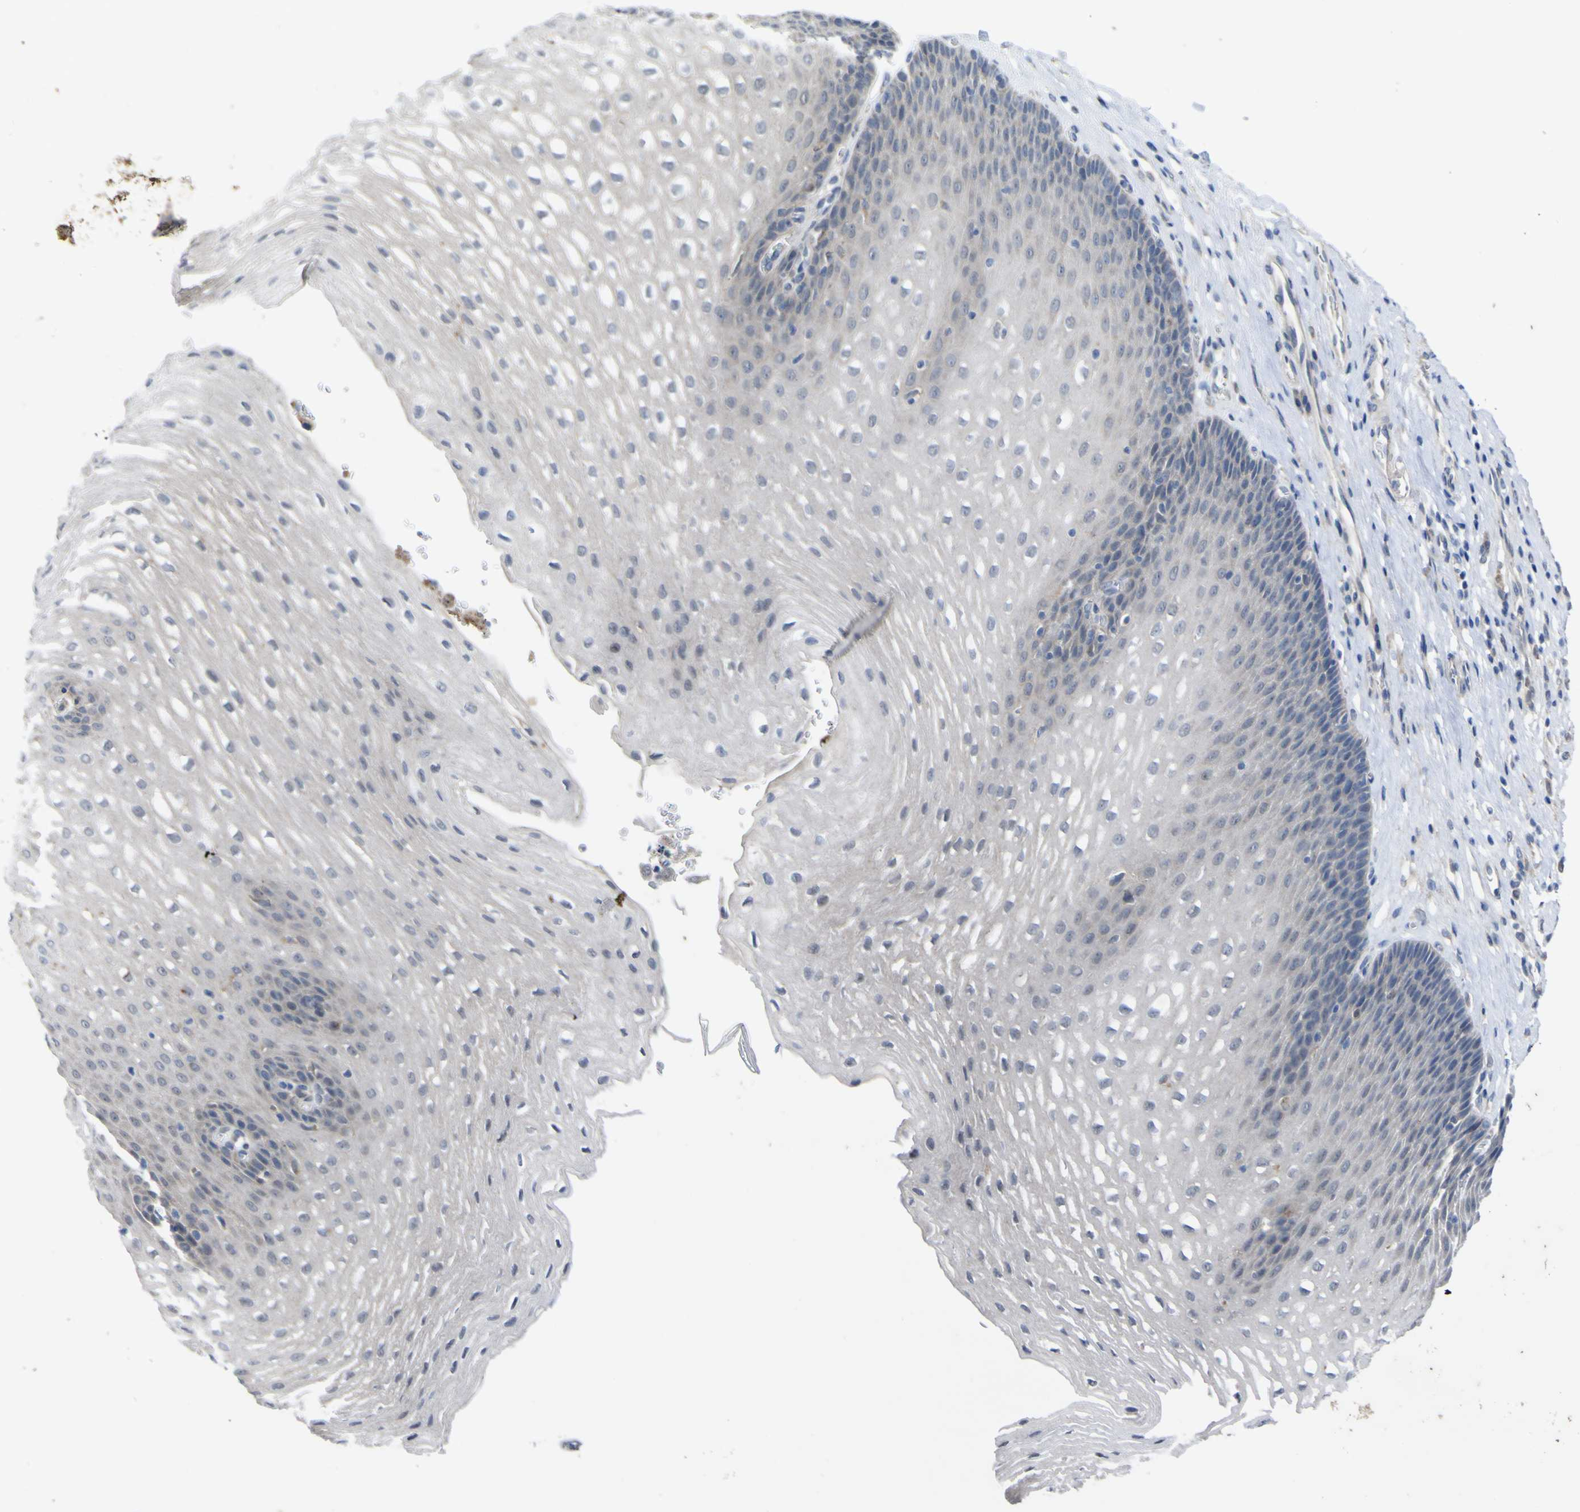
{"staining": {"intensity": "negative", "quantity": "none", "location": "none"}, "tissue": "esophagus", "cell_type": "Squamous epithelial cells", "image_type": "normal", "snomed": [{"axis": "morphology", "description": "Normal tissue, NOS"}, {"axis": "topography", "description": "Esophagus"}], "caption": "Protein analysis of benign esophagus reveals no significant positivity in squamous epithelial cells. (DAB immunohistochemistry (IHC) with hematoxylin counter stain).", "gene": "TNFRSF11A", "patient": {"sex": "male", "age": 48}}